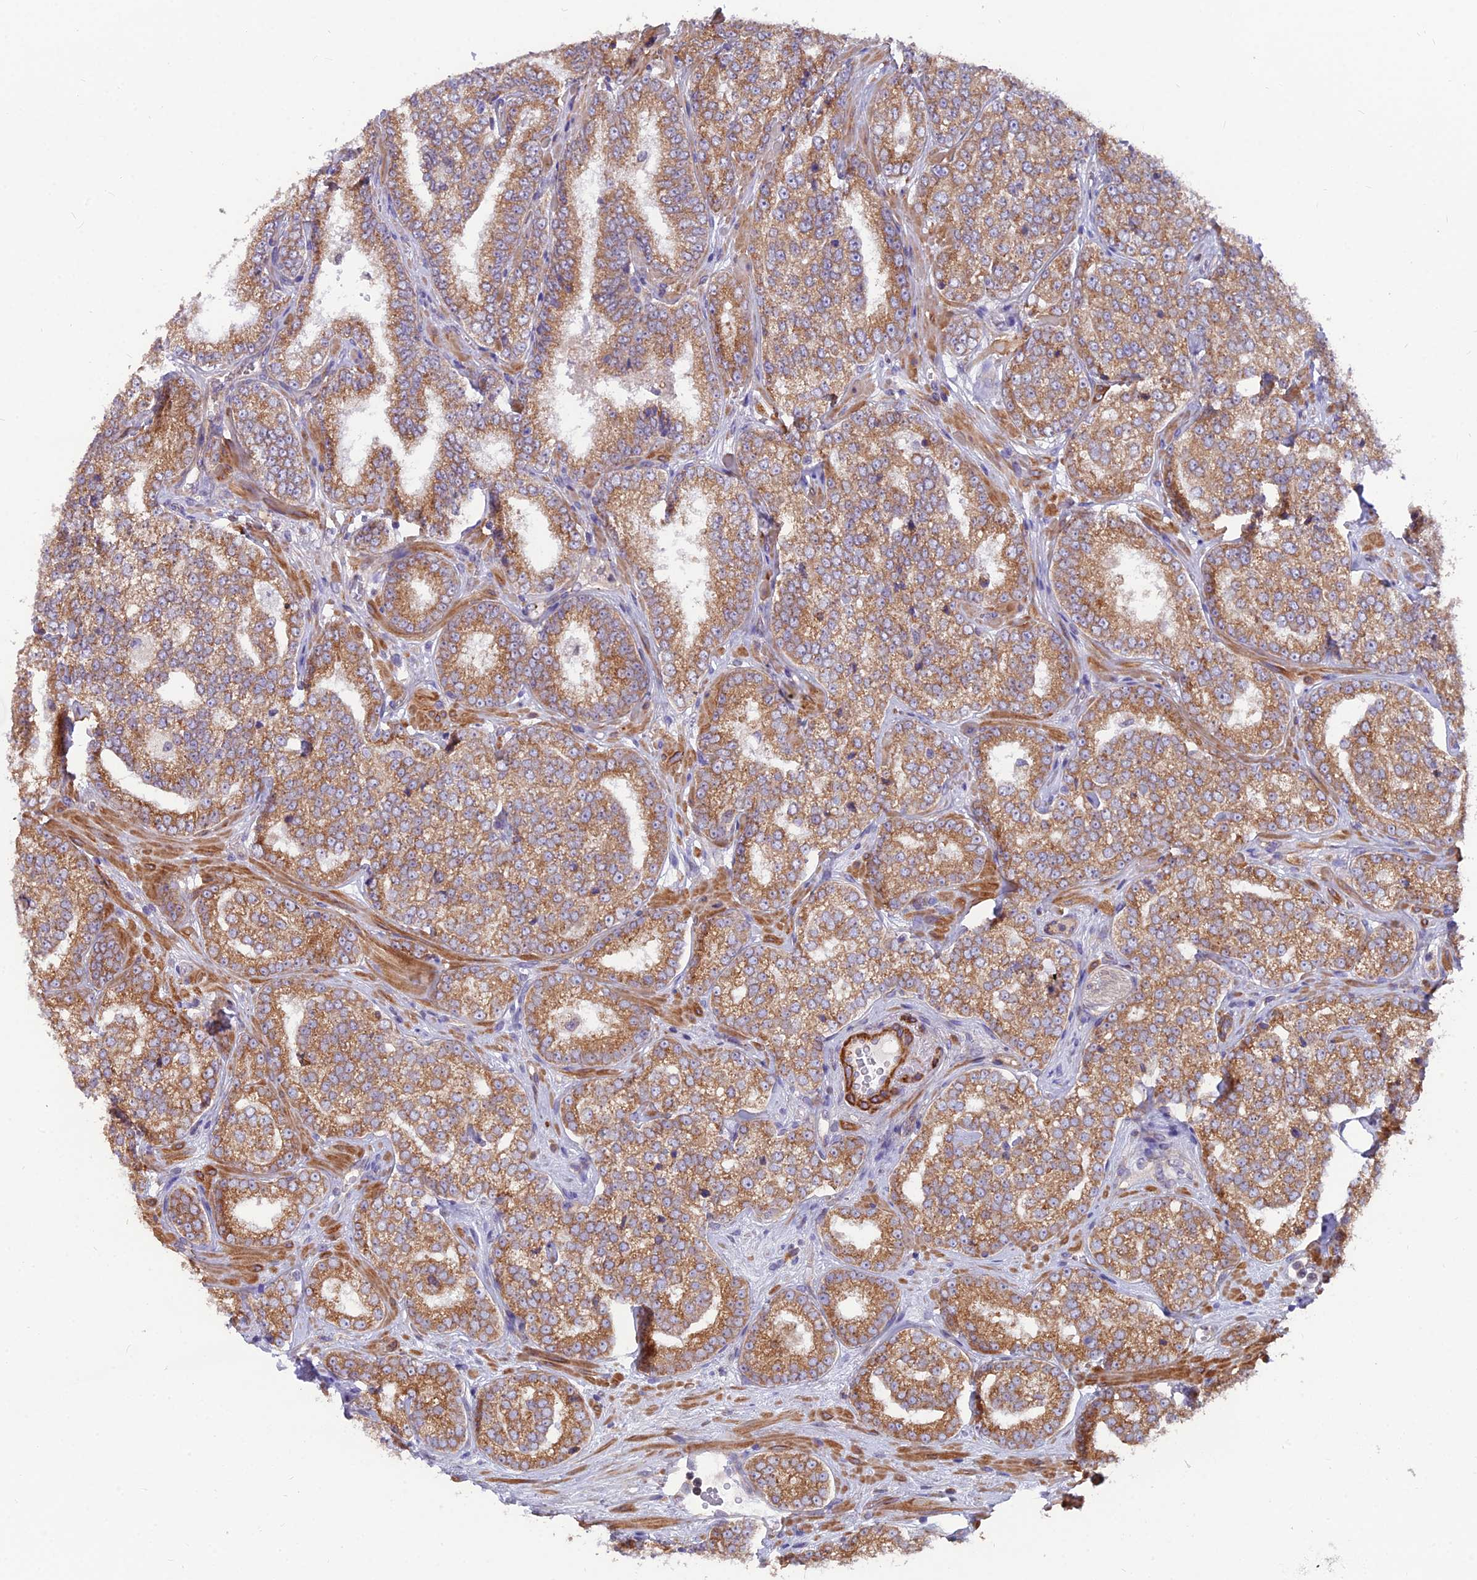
{"staining": {"intensity": "moderate", "quantity": ">75%", "location": "cytoplasmic/membranous"}, "tissue": "prostate cancer", "cell_type": "Tumor cells", "image_type": "cancer", "snomed": [{"axis": "morphology", "description": "Normal tissue, NOS"}, {"axis": "morphology", "description": "Adenocarcinoma, High grade"}, {"axis": "topography", "description": "Prostate"}], "caption": "Protein expression by immunohistochemistry reveals moderate cytoplasmic/membranous staining in about >75% of tumor cells in adenocarcinoma (high-grade) (prostate).", "gene": "TBC1D20", "patient": {"sex": "male", "age": 83}}